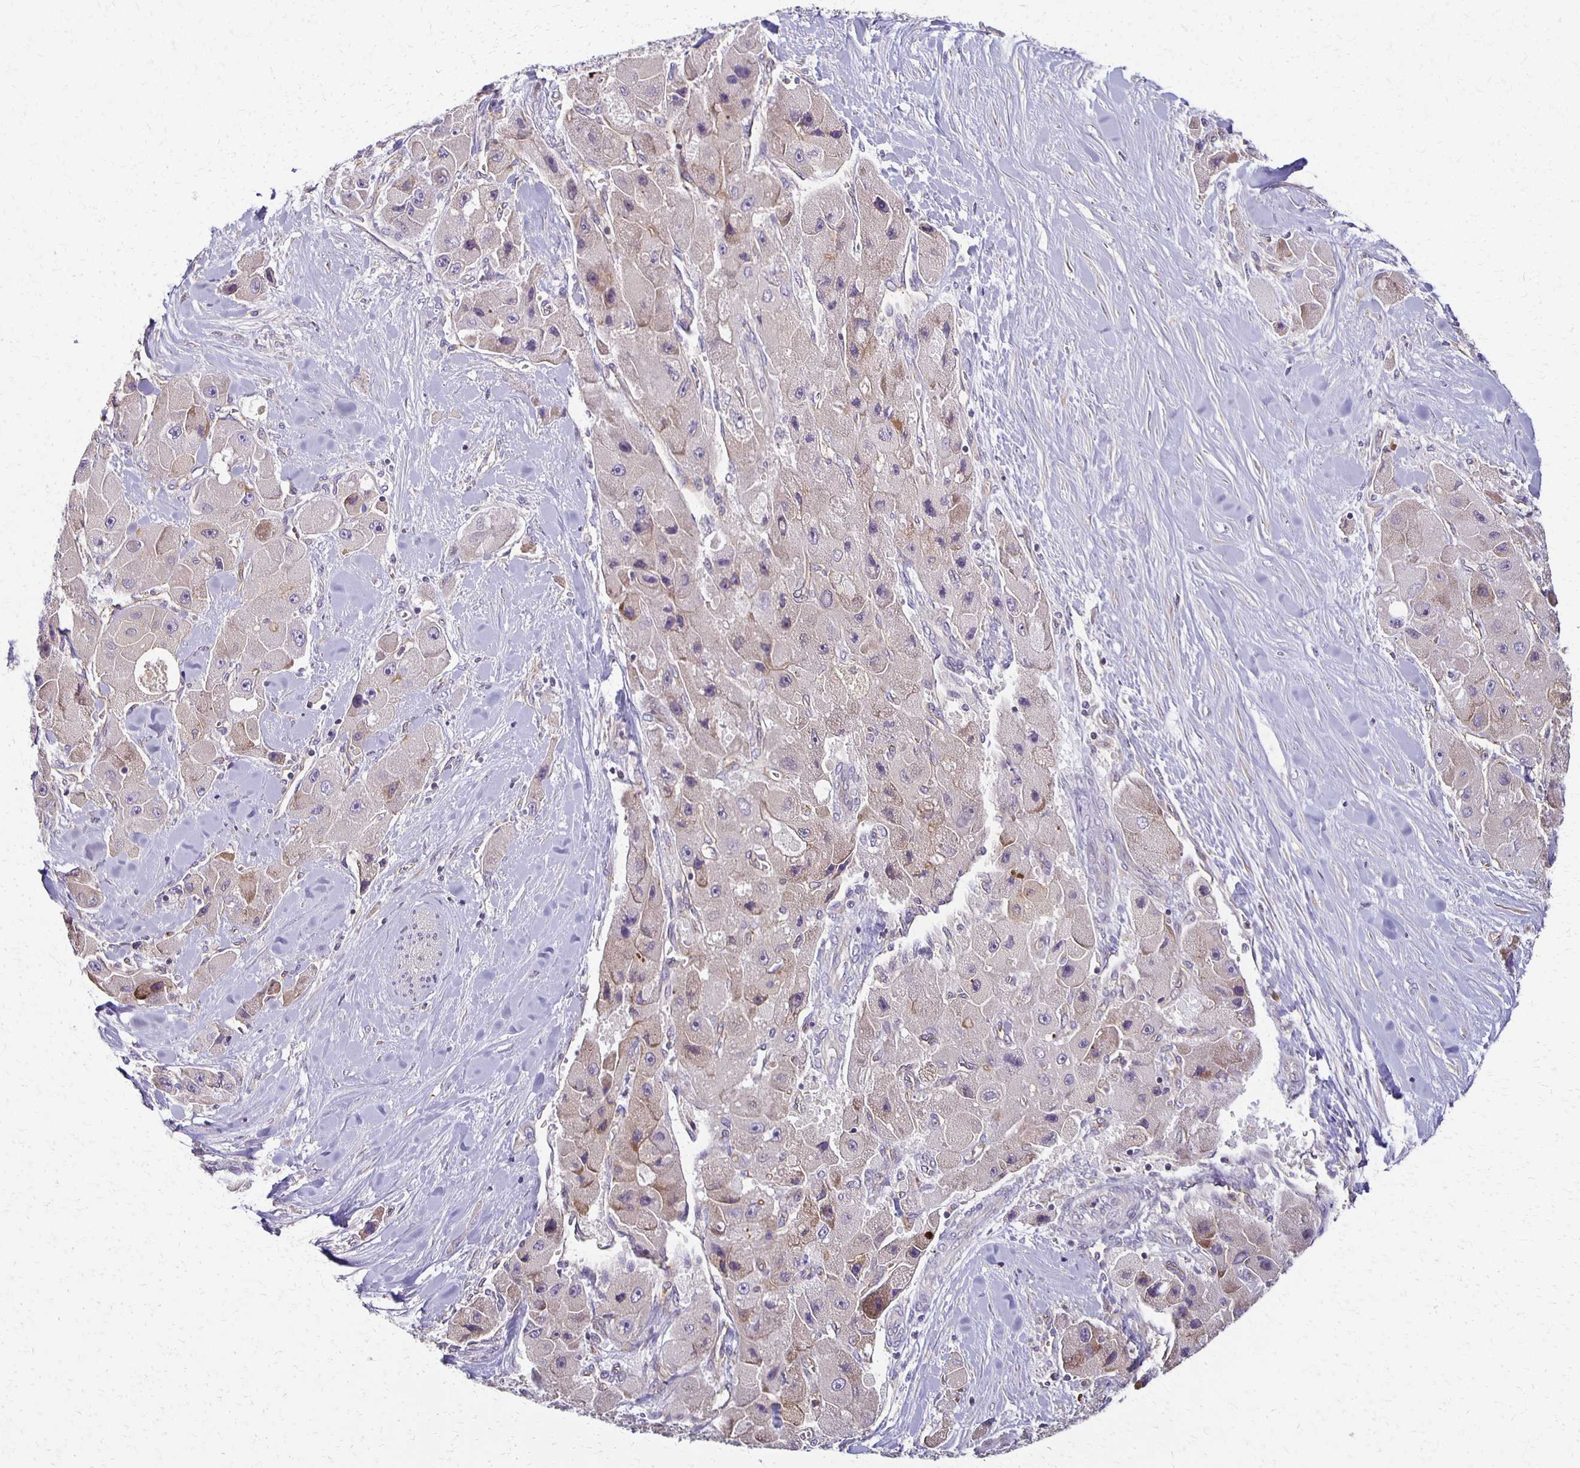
{"staining": {"intensity": "weak", "quantity": "<25%", "location": "cytoplasmic/membranous"}, "tissue": "liver cancer", "cell_type": "Tumor cells", "image_type": "cancer", "snomed": [{"axis": "morphology", "description": "Carcinoma, Hepatocellular, NOS"}, {"axis": "topography", "description": "Liver"}], "caption": "Liver cancer was stained to show a protein in brown. There is no significant expression in tumor cells.", "gene": "GPX4", "patient": {"sex": "male", "age": 24}}